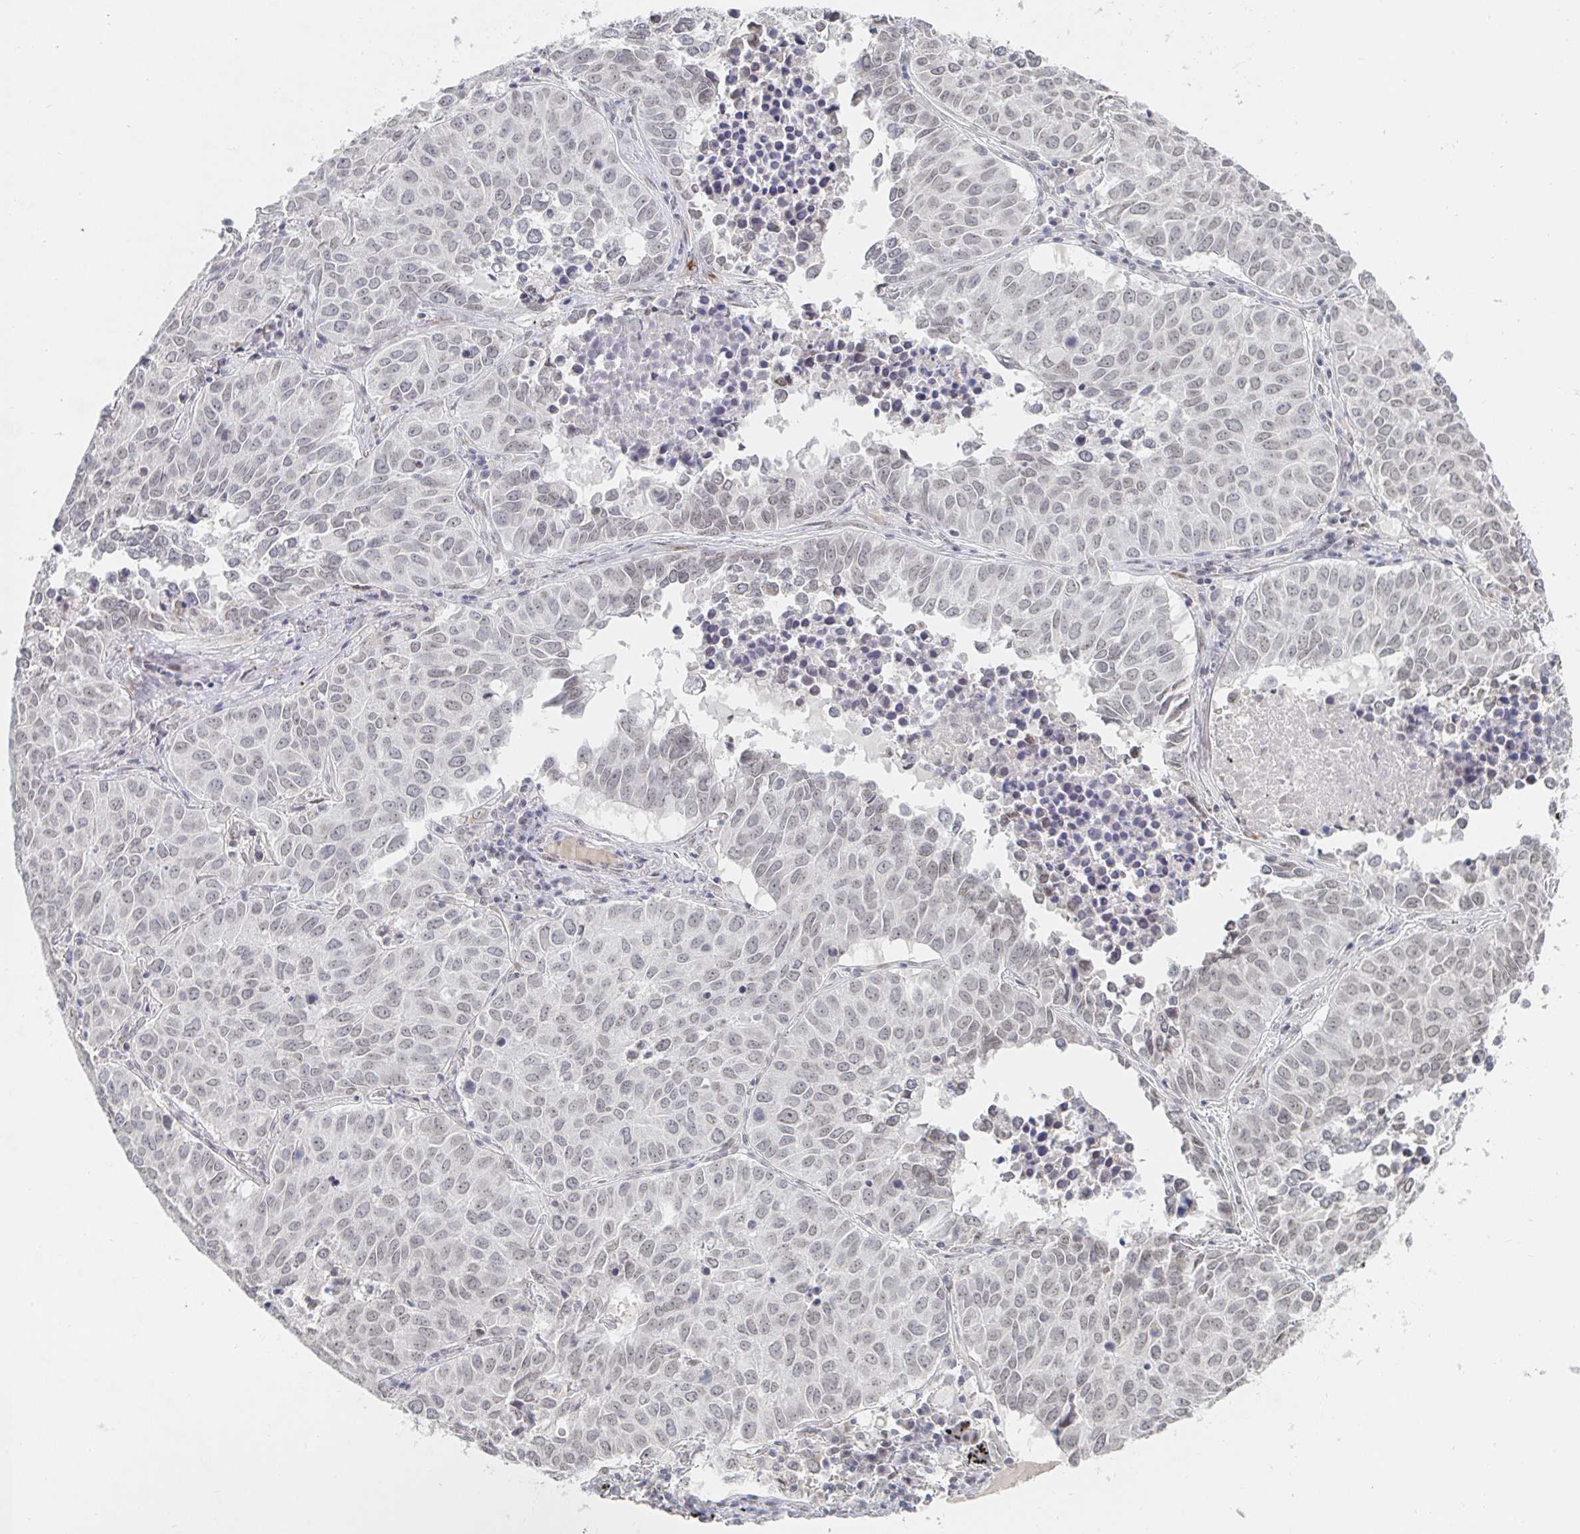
{"staining": {"intensity": "weak", "quantity": "<25%", "location": "nuclear"}, "tissue": "lung cancer", "cell_type": "Tumor cells", "image_type": "cancer", "snomed": [{"axis": "morphology", "description": "Adenocarcinoma, NOS"}, {"axis": "topography", "description": "Lung"}], "caption": "Image shows no significant protein staining in tumor cells of adenocarcinoma (lung). (Brightfield microscopy of DAB IHC at high magnification).", "gene": "CHD2", "patient": {"sex": "female", "age": 50}}